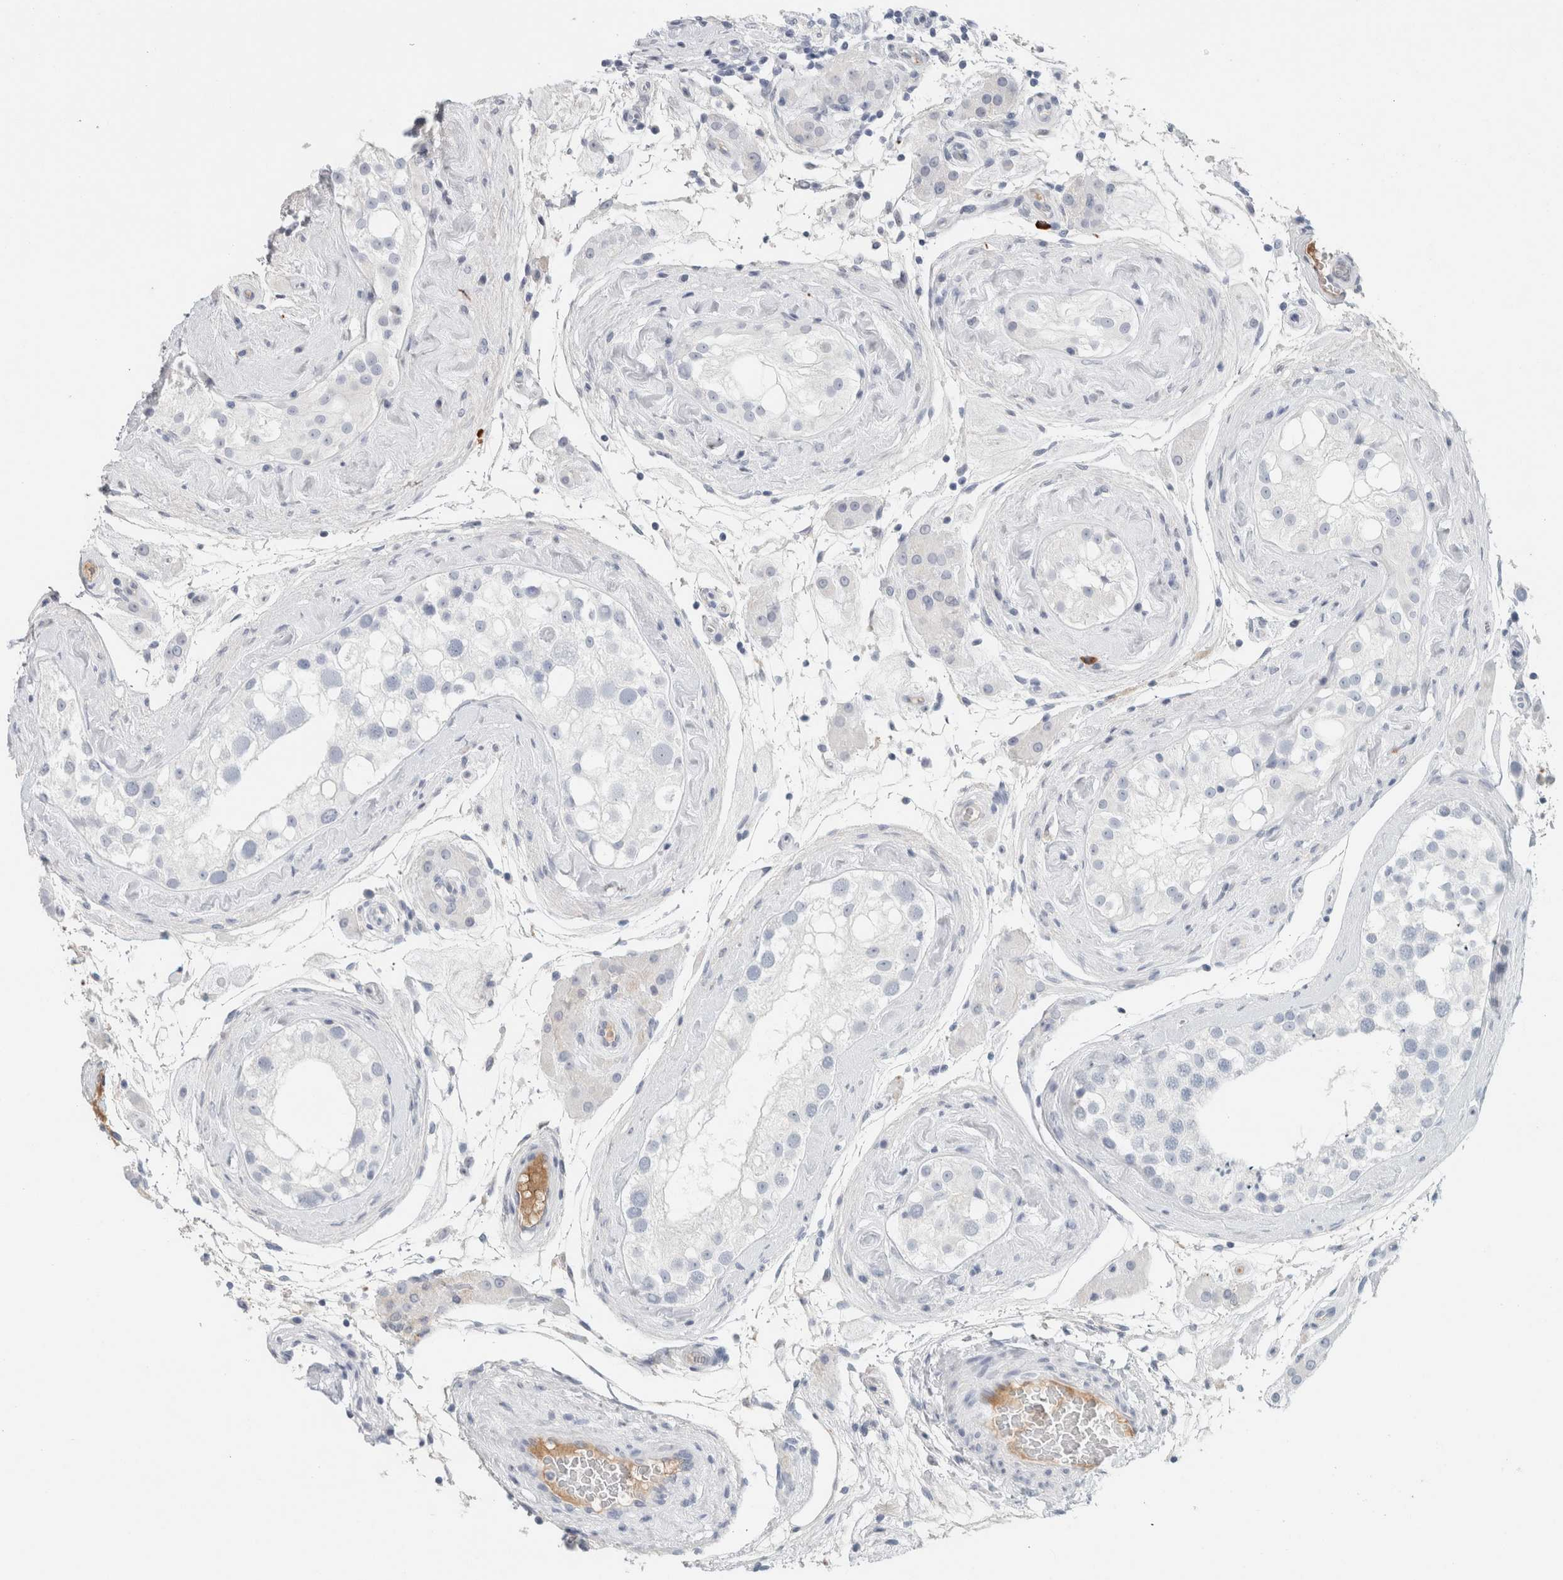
{"staining": {"intensity": "negative", "quantity": "none", "location": "none"}, "tissue": "testis", "cell_type": "Cells in seminiferous ducts", "image_type": "normal", "snomed": [{"axis": "morphology", "description": "Normal tissue, NOS"}, {"axis": "topography", "description": "Testis"}], "caption": "Immunohistochemistry micrograph of benign testis: human testis stained with DAB (3,3'-diaminobenzidine) demonstrates no significant protein expression in cells in seminiferous ducts. (Stains: DAB (3,3'-diaminobenzidine) immunohistochemistry (IHC) with hematoxylin counter stain, Microscopy: brightfield microscopy at high magnification).", "gene": "IL6", "patient": {"sex": "male", "age": 46}}